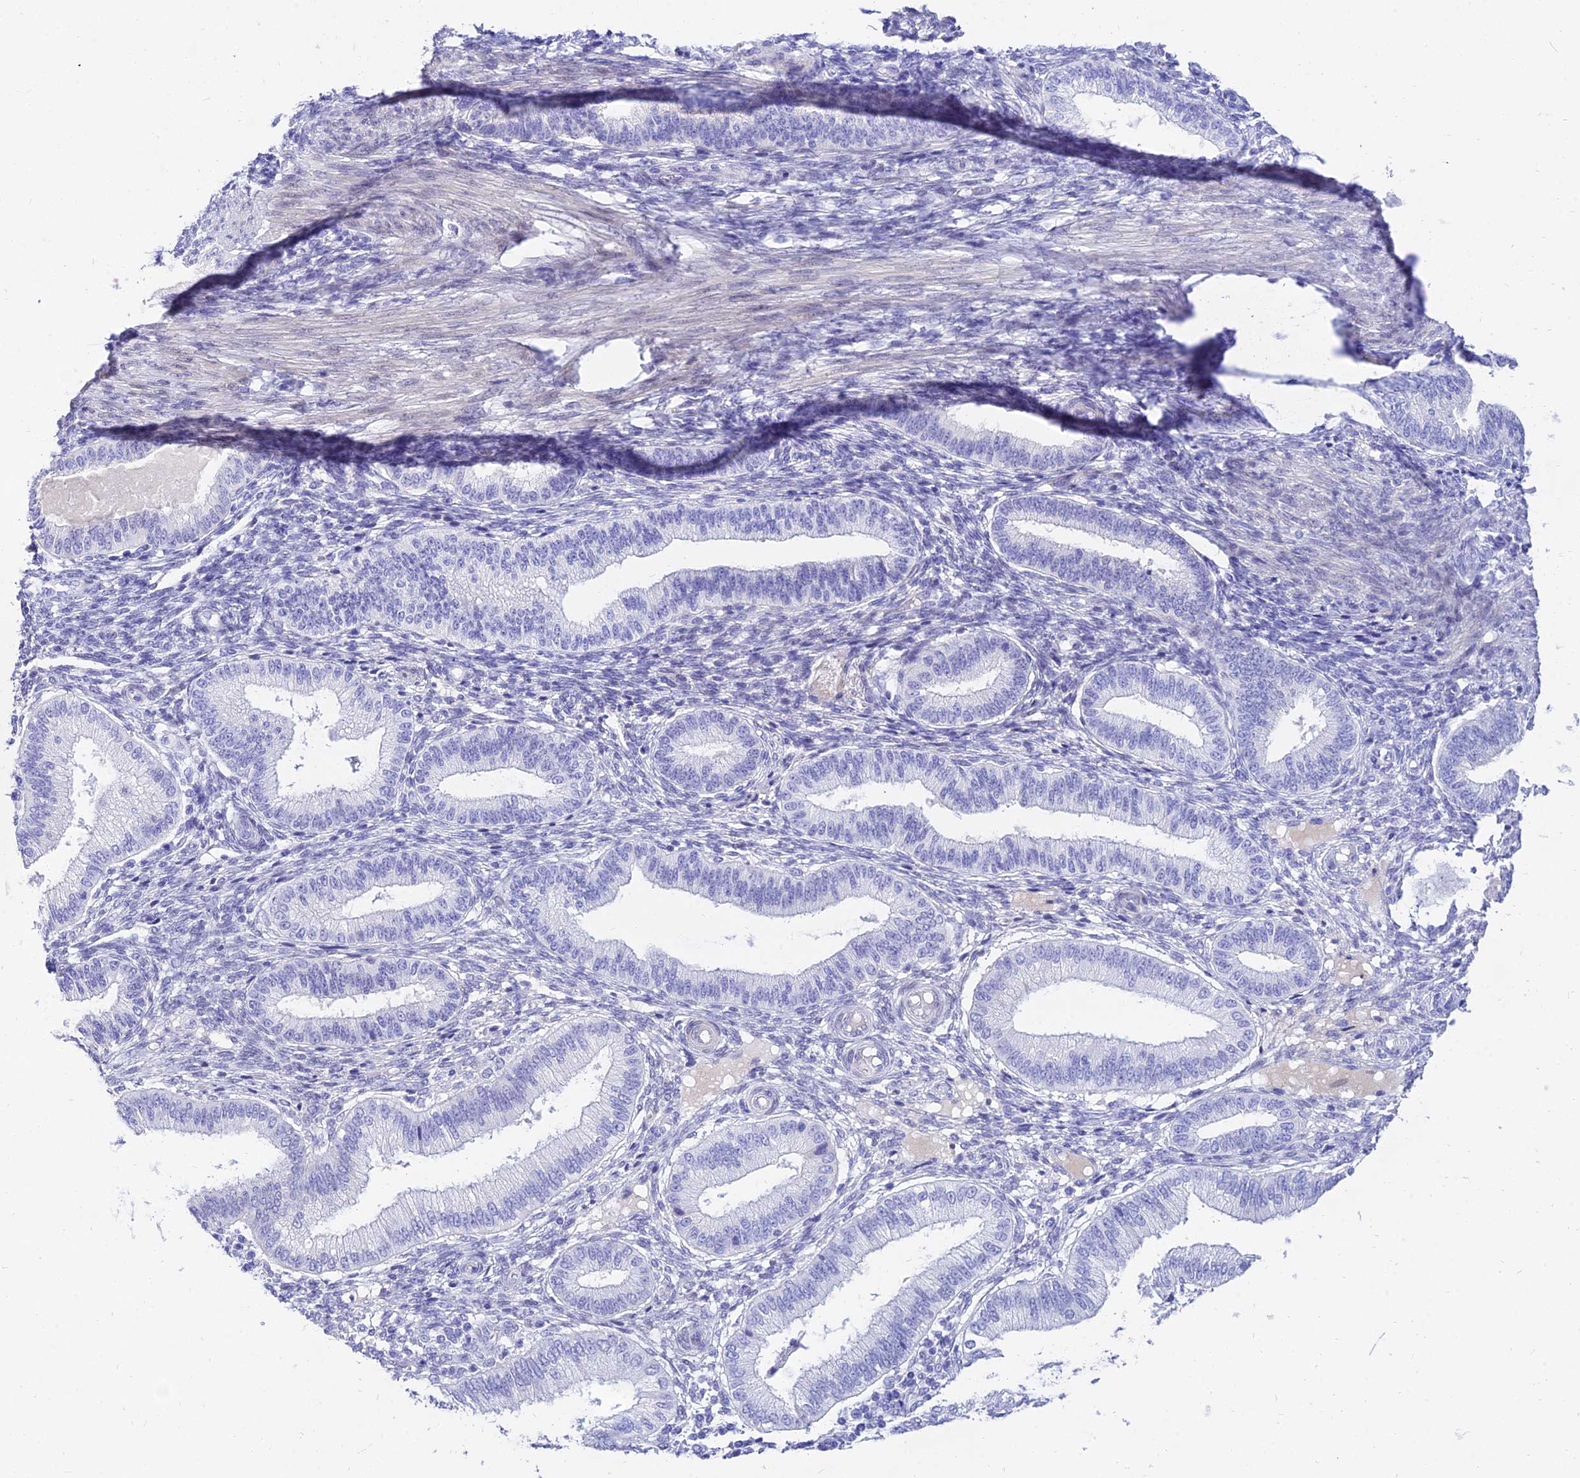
{"staining": {"intensity": "negative", "quantity": "none", "location": "none"}, "tissue": "endometrium", "cell_type": "Cells in endometrial stroma", "image_type": "normal", "snomed": [{"axis": "morphology", "description": "Normal tissue, NOS"}, {"axis": "topography", "description": "Endometrium"}], "caption": "IHC micrograph of benign endometrium: human endometrium stained with DAB shows no significant protein staining in cells in endometrial stroma. (DAB (3,3'-diaminobenzidine) immunohistochemistry visualized using brightfield microscopy, high magnification).", "gene": "TAC3", "patient": {"sex": "female", "age": 39}}